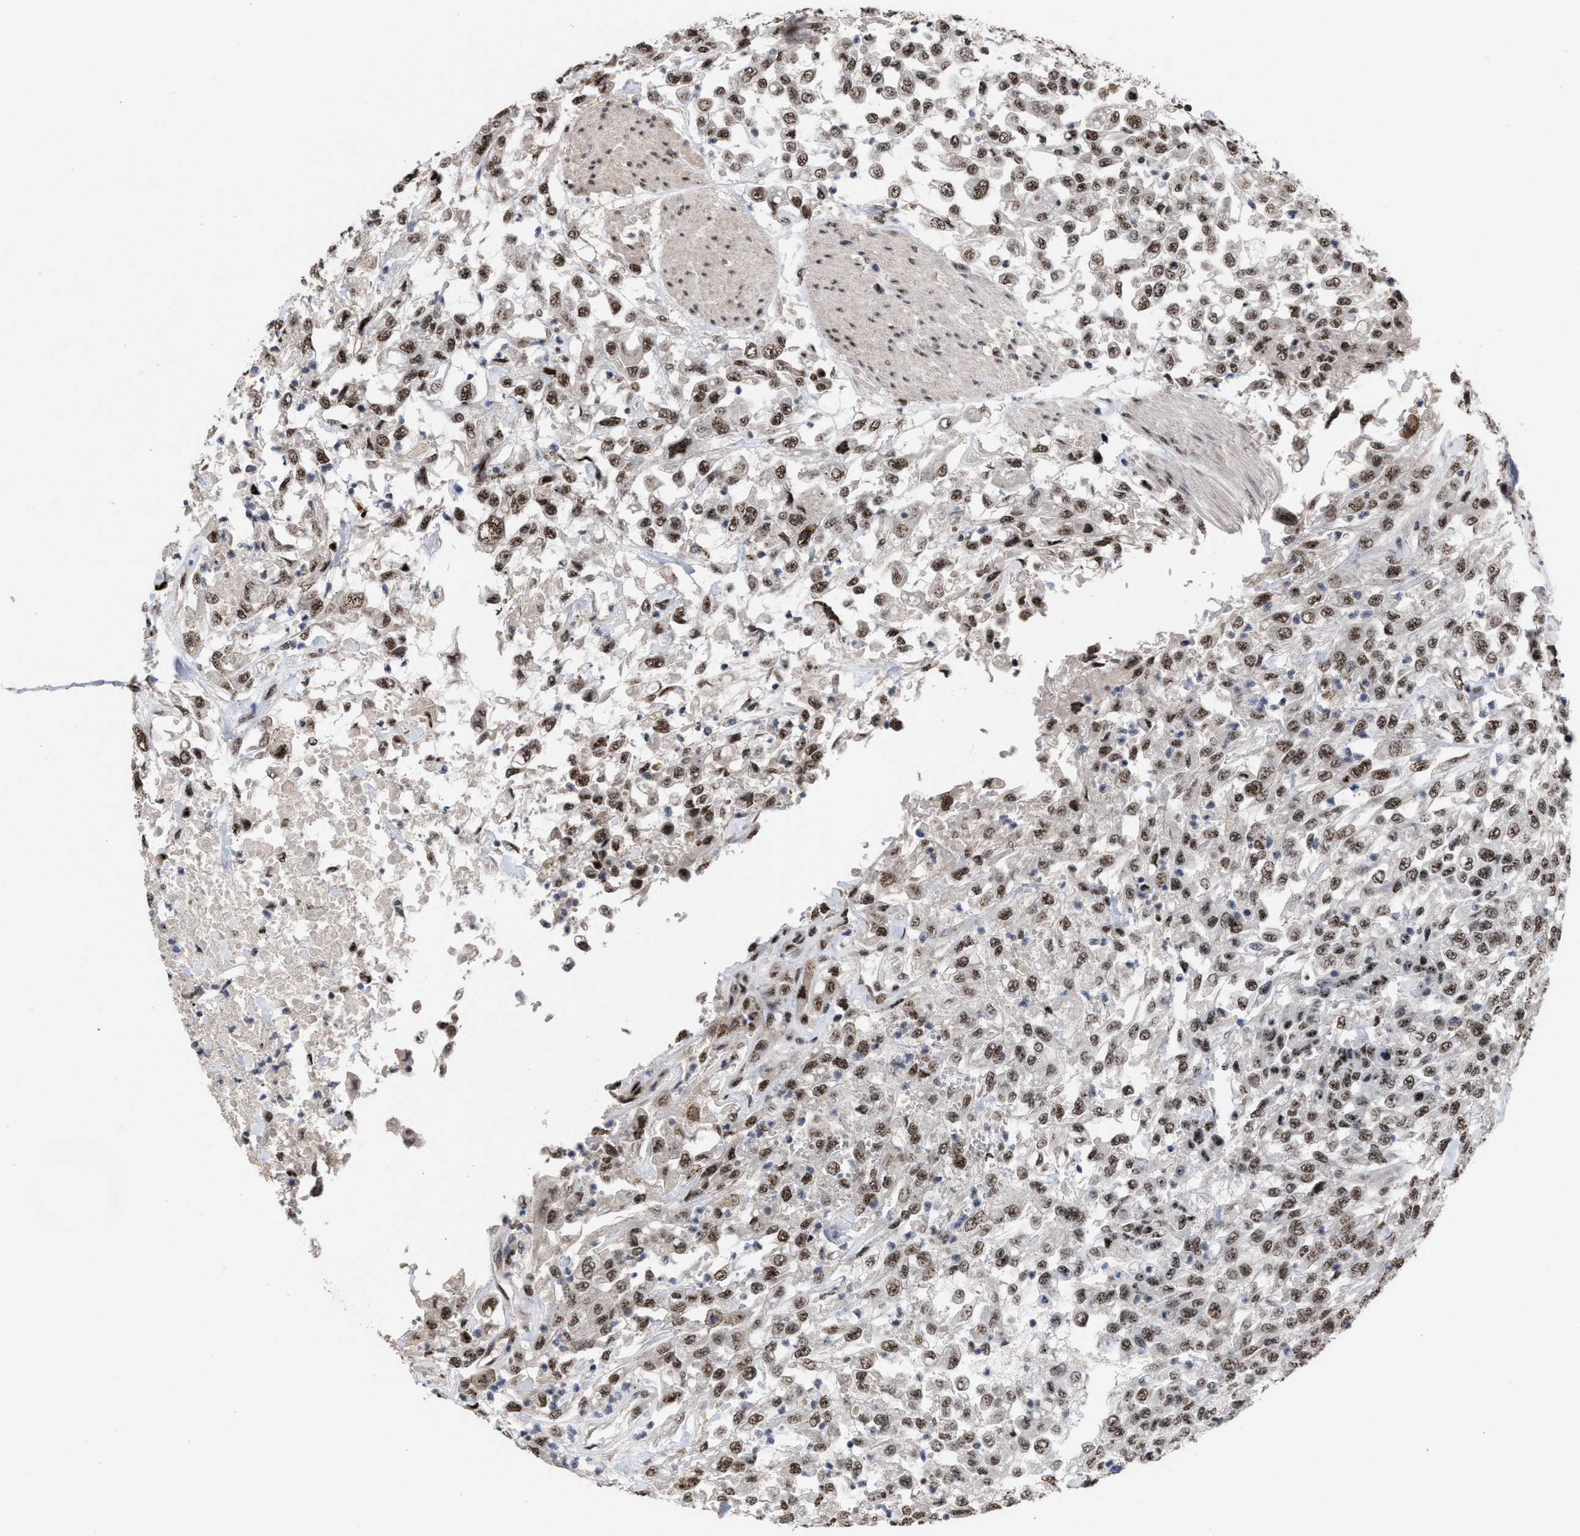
{"staining": {"intensity": "strong", "quantity": ">75%", "location": "nuclear"}, "tissue": "urothelial cancer", "cell_type": "Tumor cells", "image_type": "cancer", "snomed": [{"axis": "morphology", "description": "Urothelial carcinoma, High grade"}, {"axis": "topography", "description": "Urinary bladder"}], "caption": "Tumor cells display high levels of strong nuclear positivity in approximately >75% of cells in human urothelial carcinoma (high-grade).", "gene": "EIF4A3", "patient": {"sex": "male", "age": 46}}